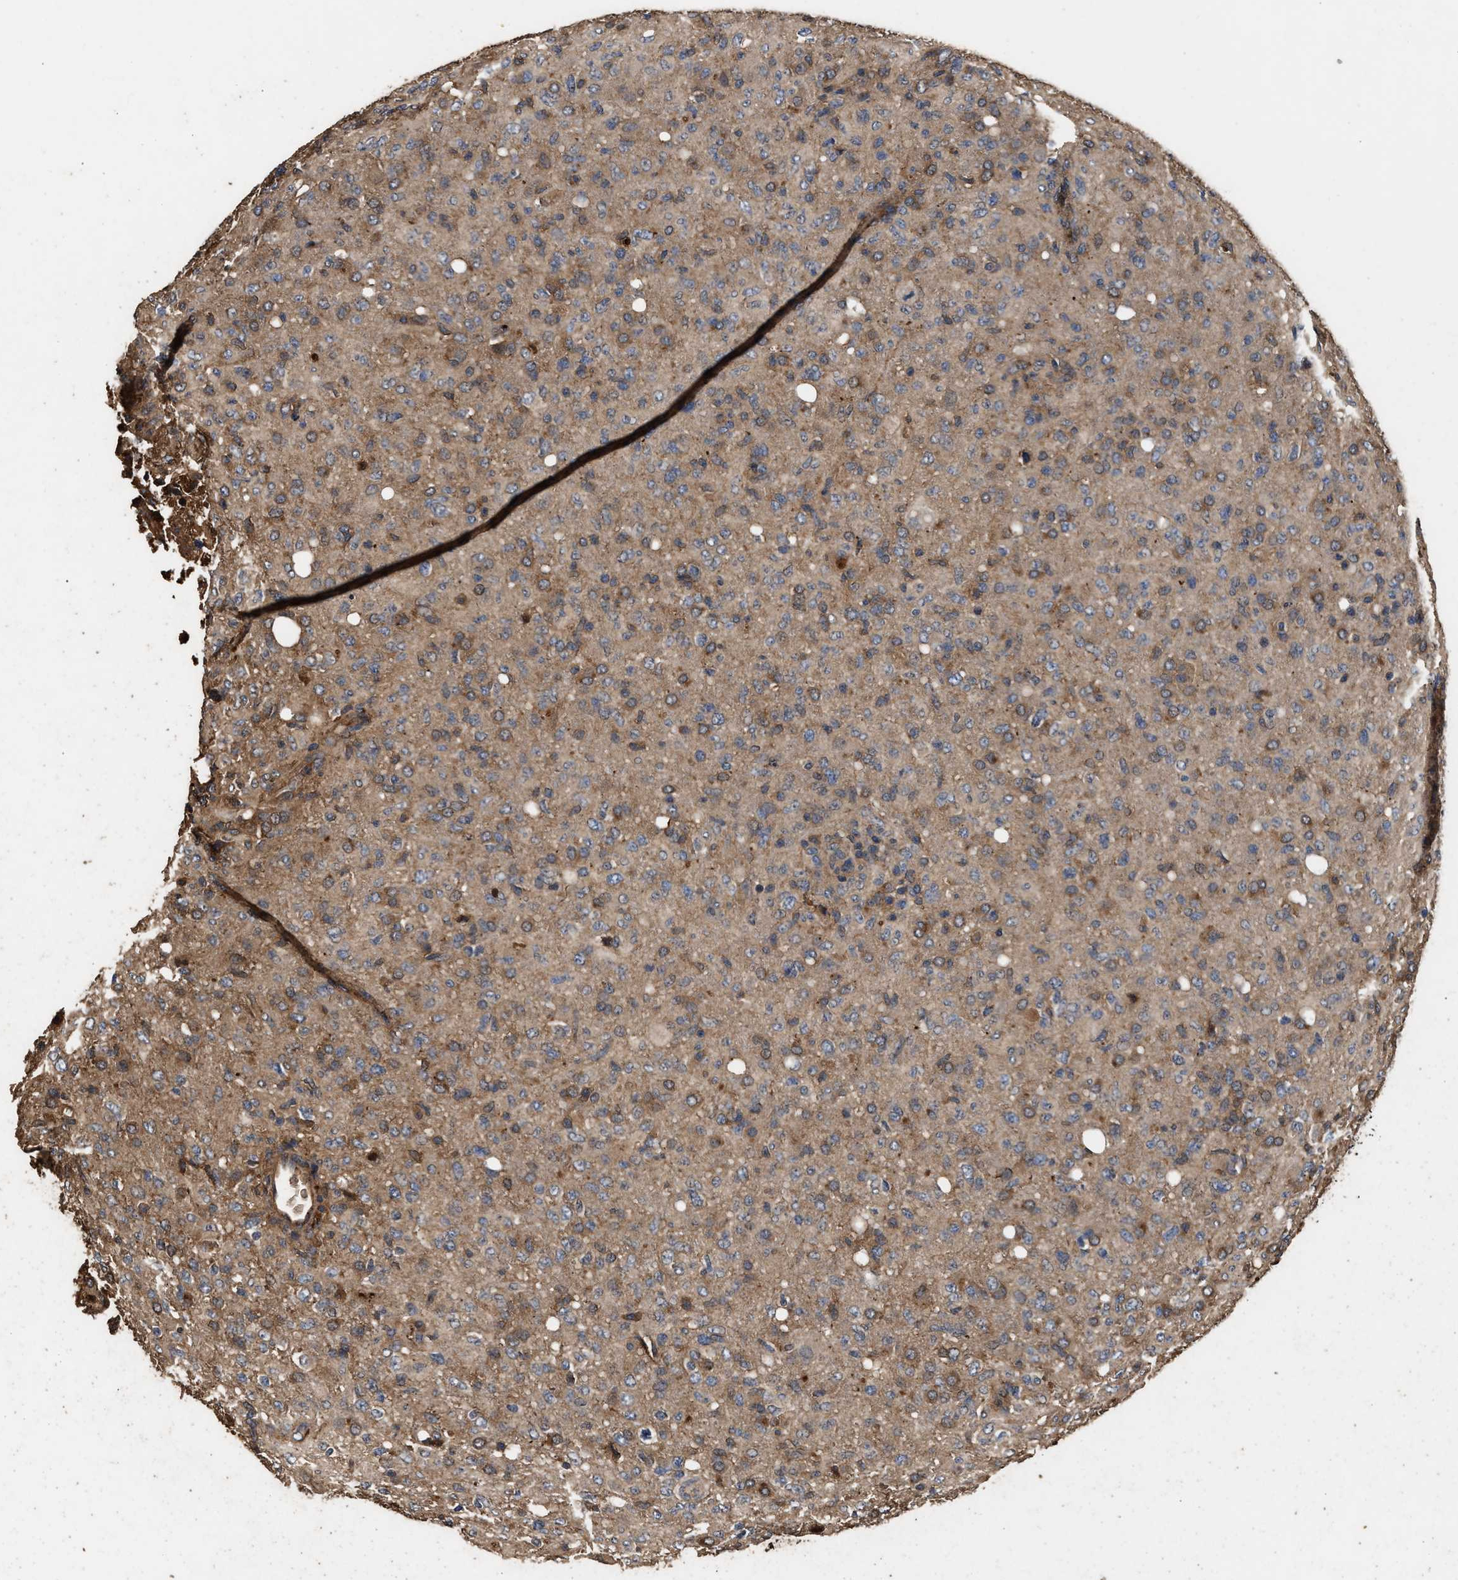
{"staining": {"intensity": "moderate", "quantity": "25%-75%", "location": "cytoplasmic/membranous"}, "tissue": "glioma", "cell_type": "Tumor cells", "image_type": "cancer", "snomed": [{"axis": "morphology", "description": "Glioma, malignant, High grade"}, {"axis": "topography", "description": "Brain"}], "caption": "Tumor cells reveal moderate cytoplasmic/membranous staining in about 25%-75% of cells in high-grade glioma (malignant).", "gene": "KYAT1", "patient": {"sex": "female", "age": 57}}